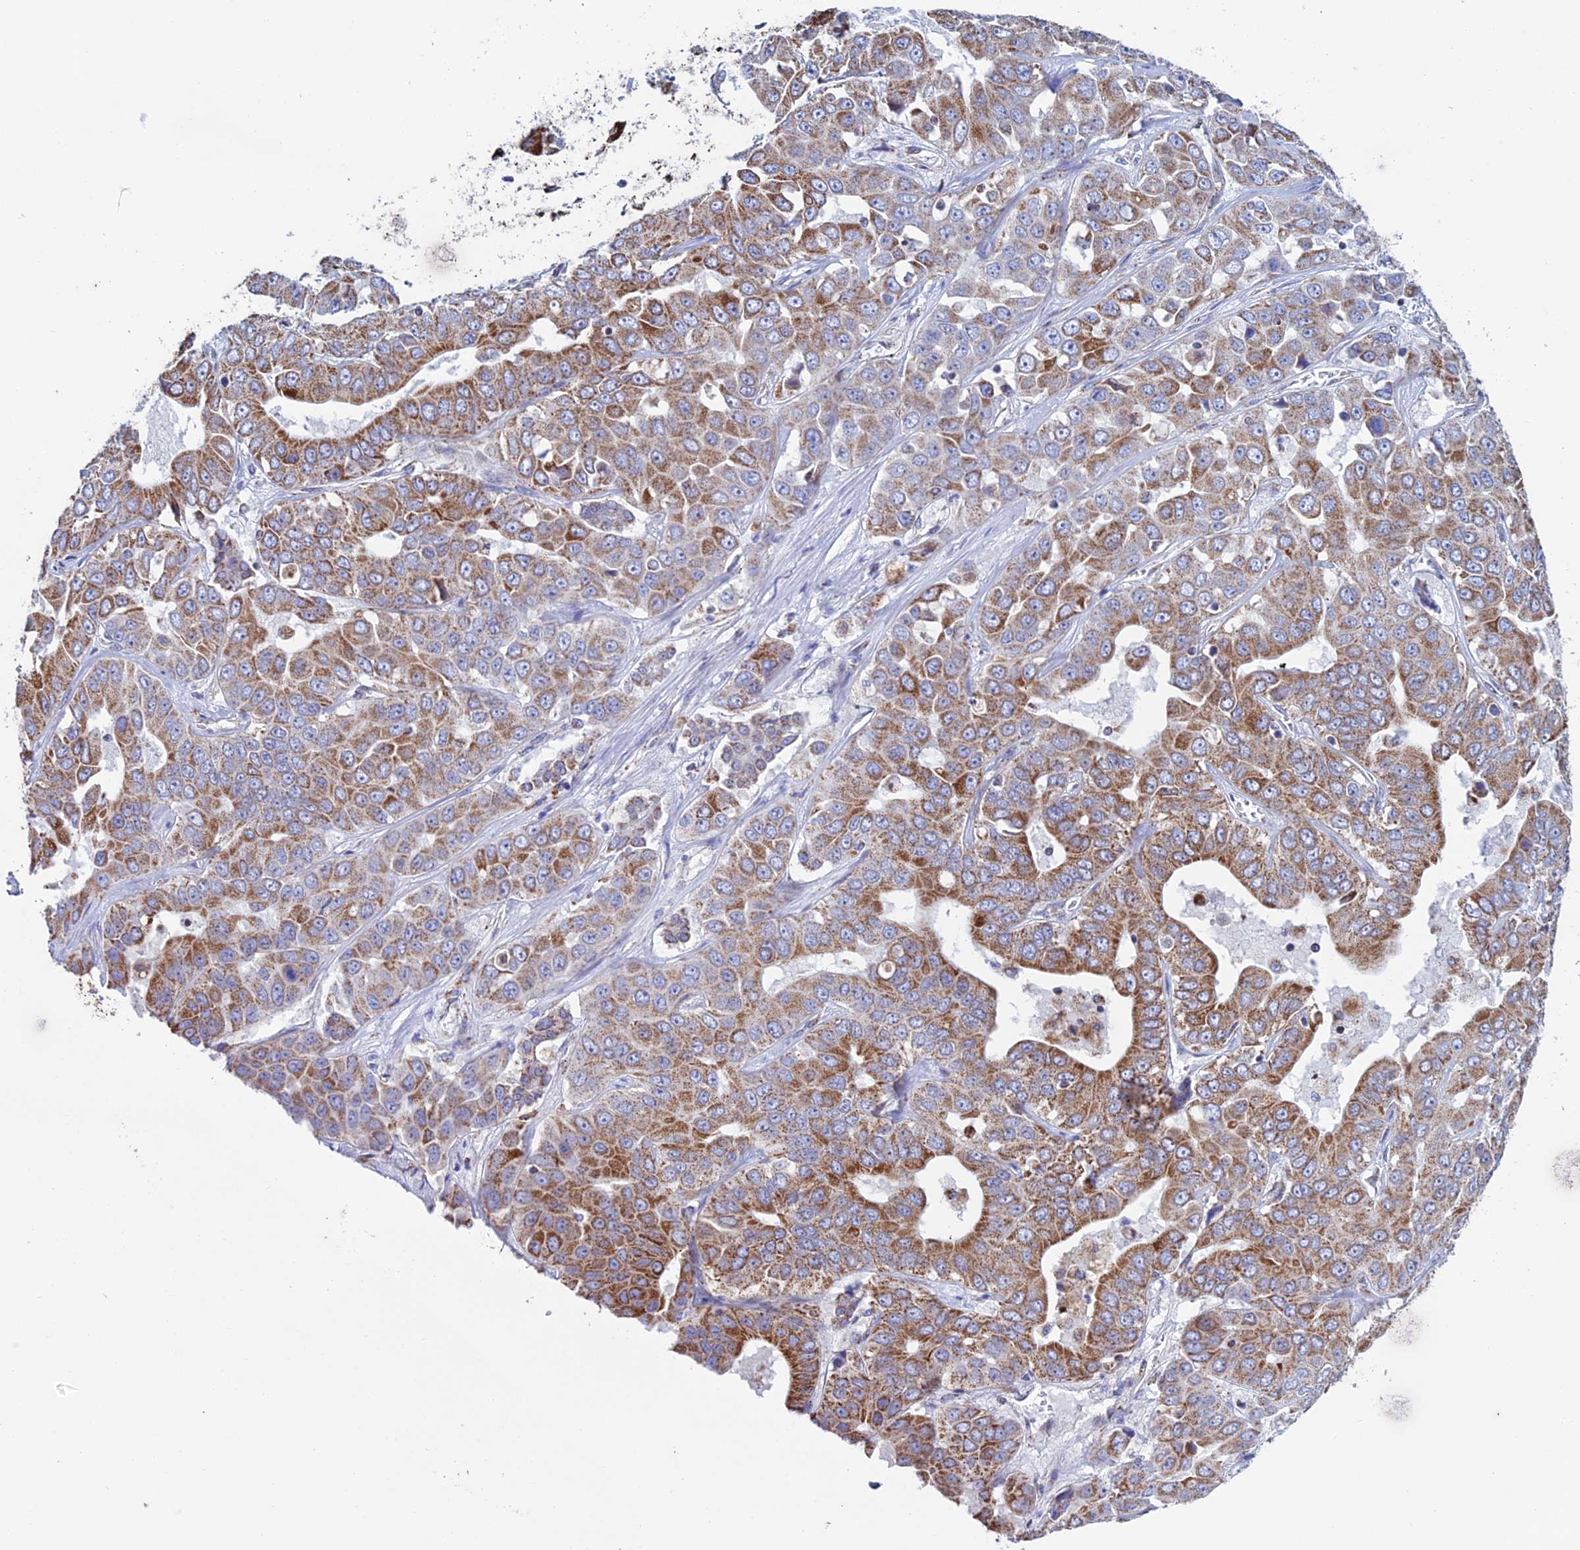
{"staining": {"intensity": "moderate", "quantity": ">75%", "location": "cytoplasmic/membranous"}, "tissue": "liver cancer", "cell_type": "Tumor cells", "image_type": "cancer", "snomed": [{"axis": "morphology", "description": "Cholangiocarcinoma"}, {"axis": "topography", "description": "Liver"}], "caption": "There is medium levels of moderate cytoplasmic/membranous expression in tumor cells of liver cholangiocarcinoma, as demonstrated by immunohistochemical staining (brown color).", "gene": "ZNG1B", "patient": {"sex": "female", "age": 52}}